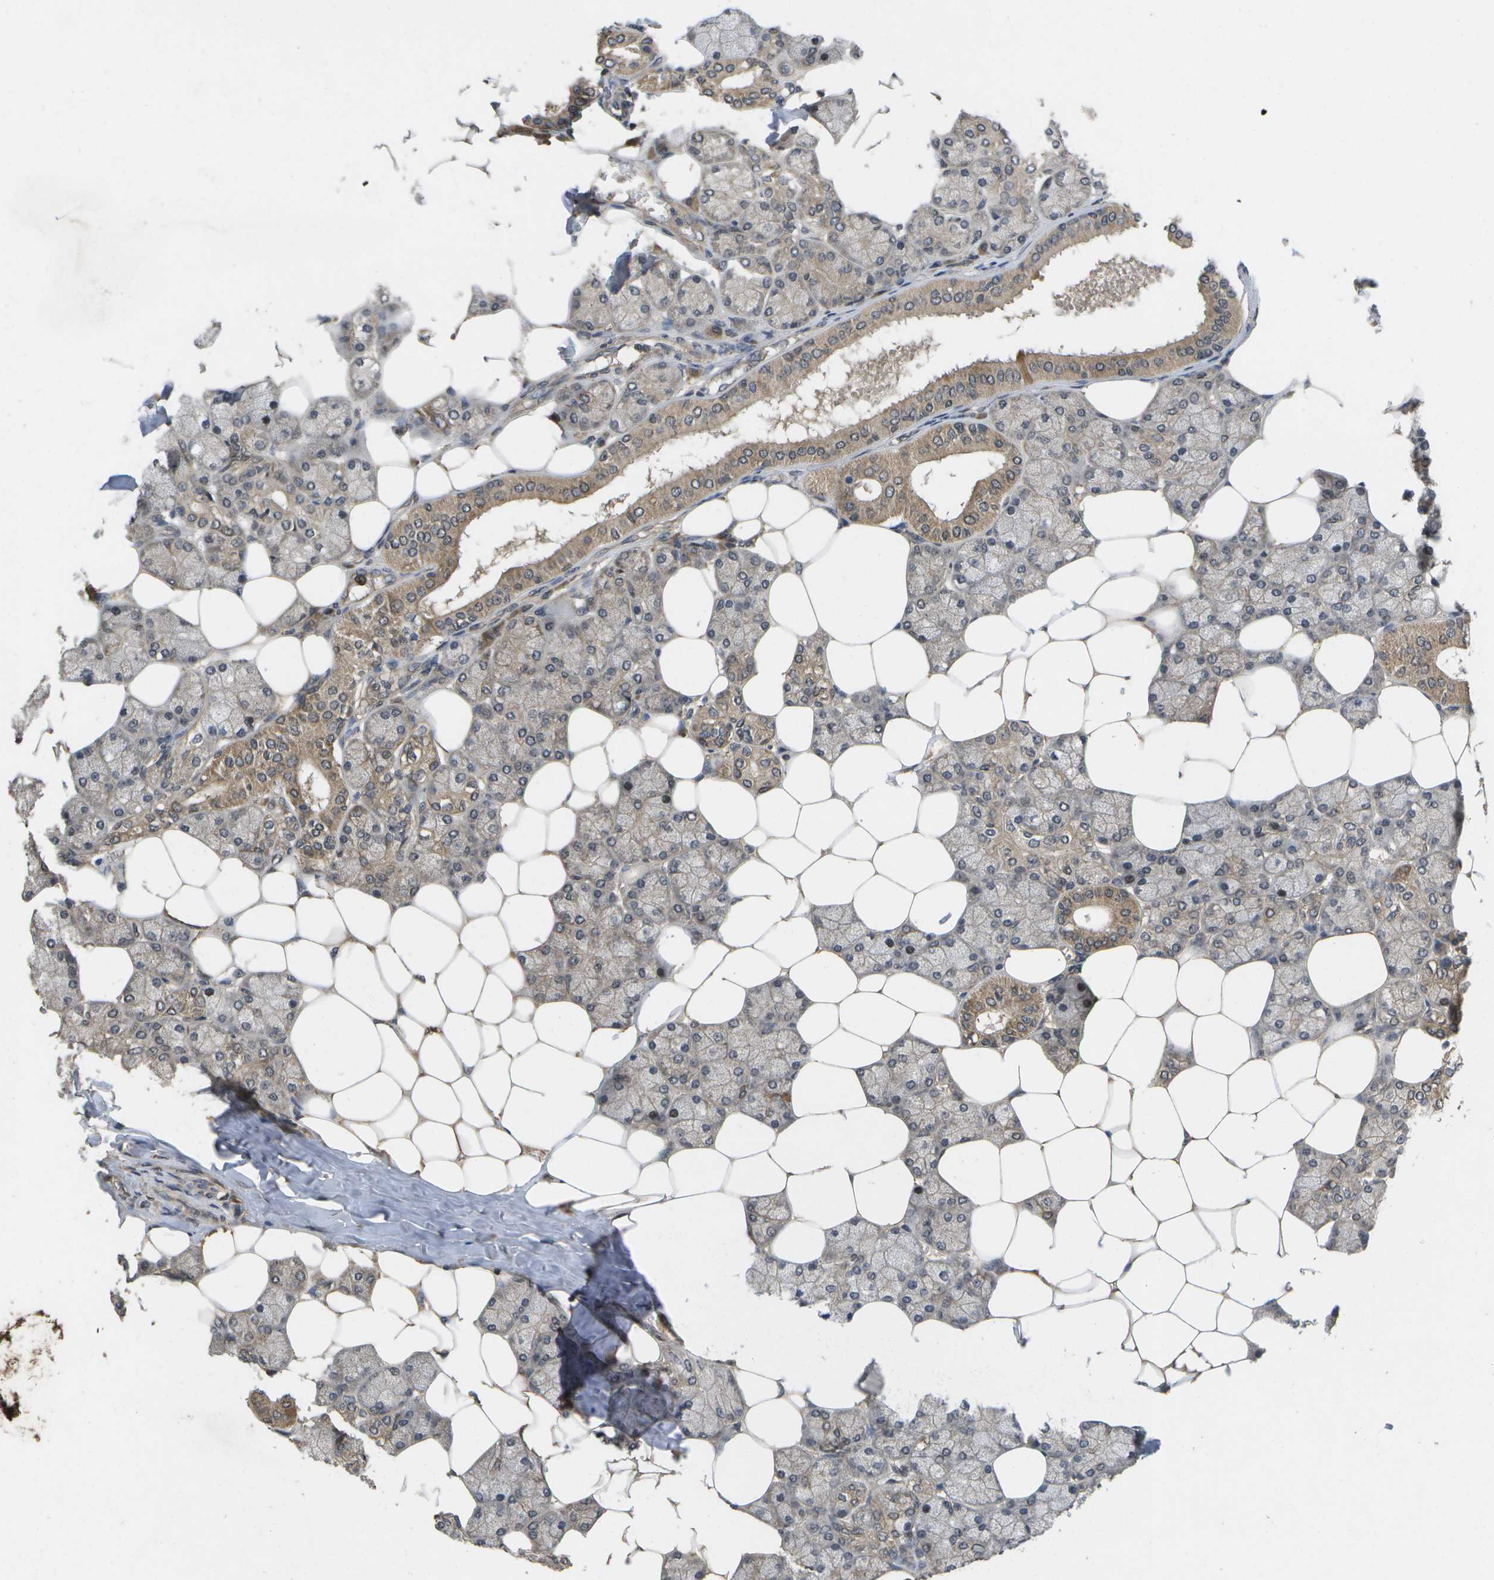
{"staining": {"intensity": "moderate", "quantity": "25%-75%", "location": "cytoplasmic/membranous"}, "tissue": "head and neck cancer", "cell_type": "Tumor cells", "image_type": "cancer", "snomed": [{"axis": "morphology", "description": "Normal tissue, NOS"}, {"axis": "morphology", "description": "Adenocarcinoma, NOS"}, {"axis": "topography", "description": "Salivary gland"}, {"axis": "topography", "description": "Head-Neck"}], "caption": "Immunohistochemical staining of human adenocarcinoma (head and neck) demonstrates medium levels of moderate cytoplasmic/membranous protein positivity in approximately 25%-75% of tumor cells.", "gene": "ALAS1", "patient": {"sex": "male", "age": 80}}